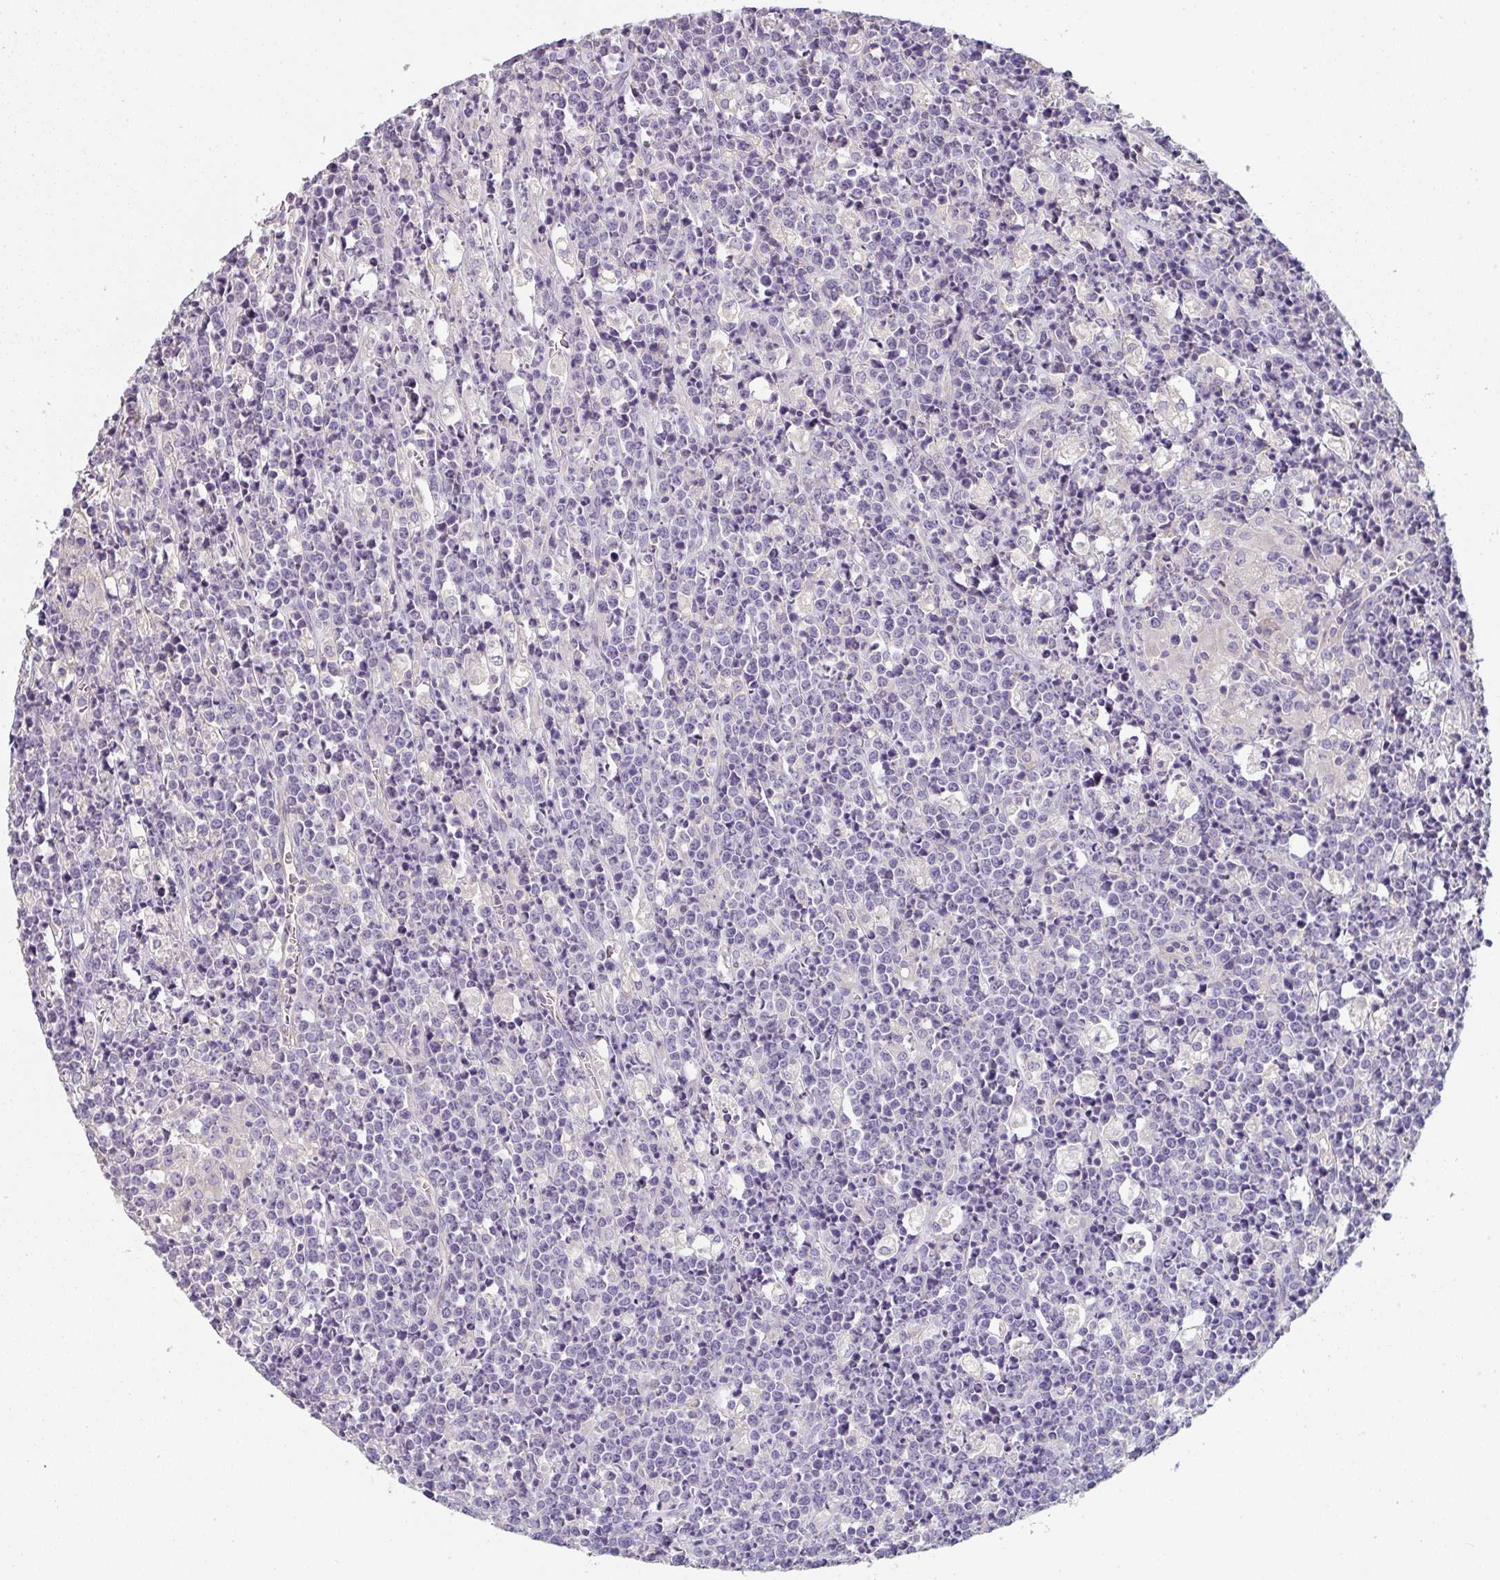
{"staining": {"intensity": "negative", "quantity": "none", "location": "none"}, "tissue": "lymphoma", "cell_type": "Tumor cells", "image_type": "cancer", "snomed": [{"axis": "morphology", "description": "Malignant lymphoma, non-Hodgkin's type, High grade"}, {"axis": "topography", "description": "Ovary"}], "caption": "Immunohistochemical staining of malignant lymphoma, non-Hodgkin's type (high-grade) displays no significant expression in tumor cells. (Brightfield microscopy of DAB (3,3'-diaminobenzidine) immunohistochemistry at high magnification).", "gene": "ZNF215", "patient": {"sex": "female", "age": 56}}